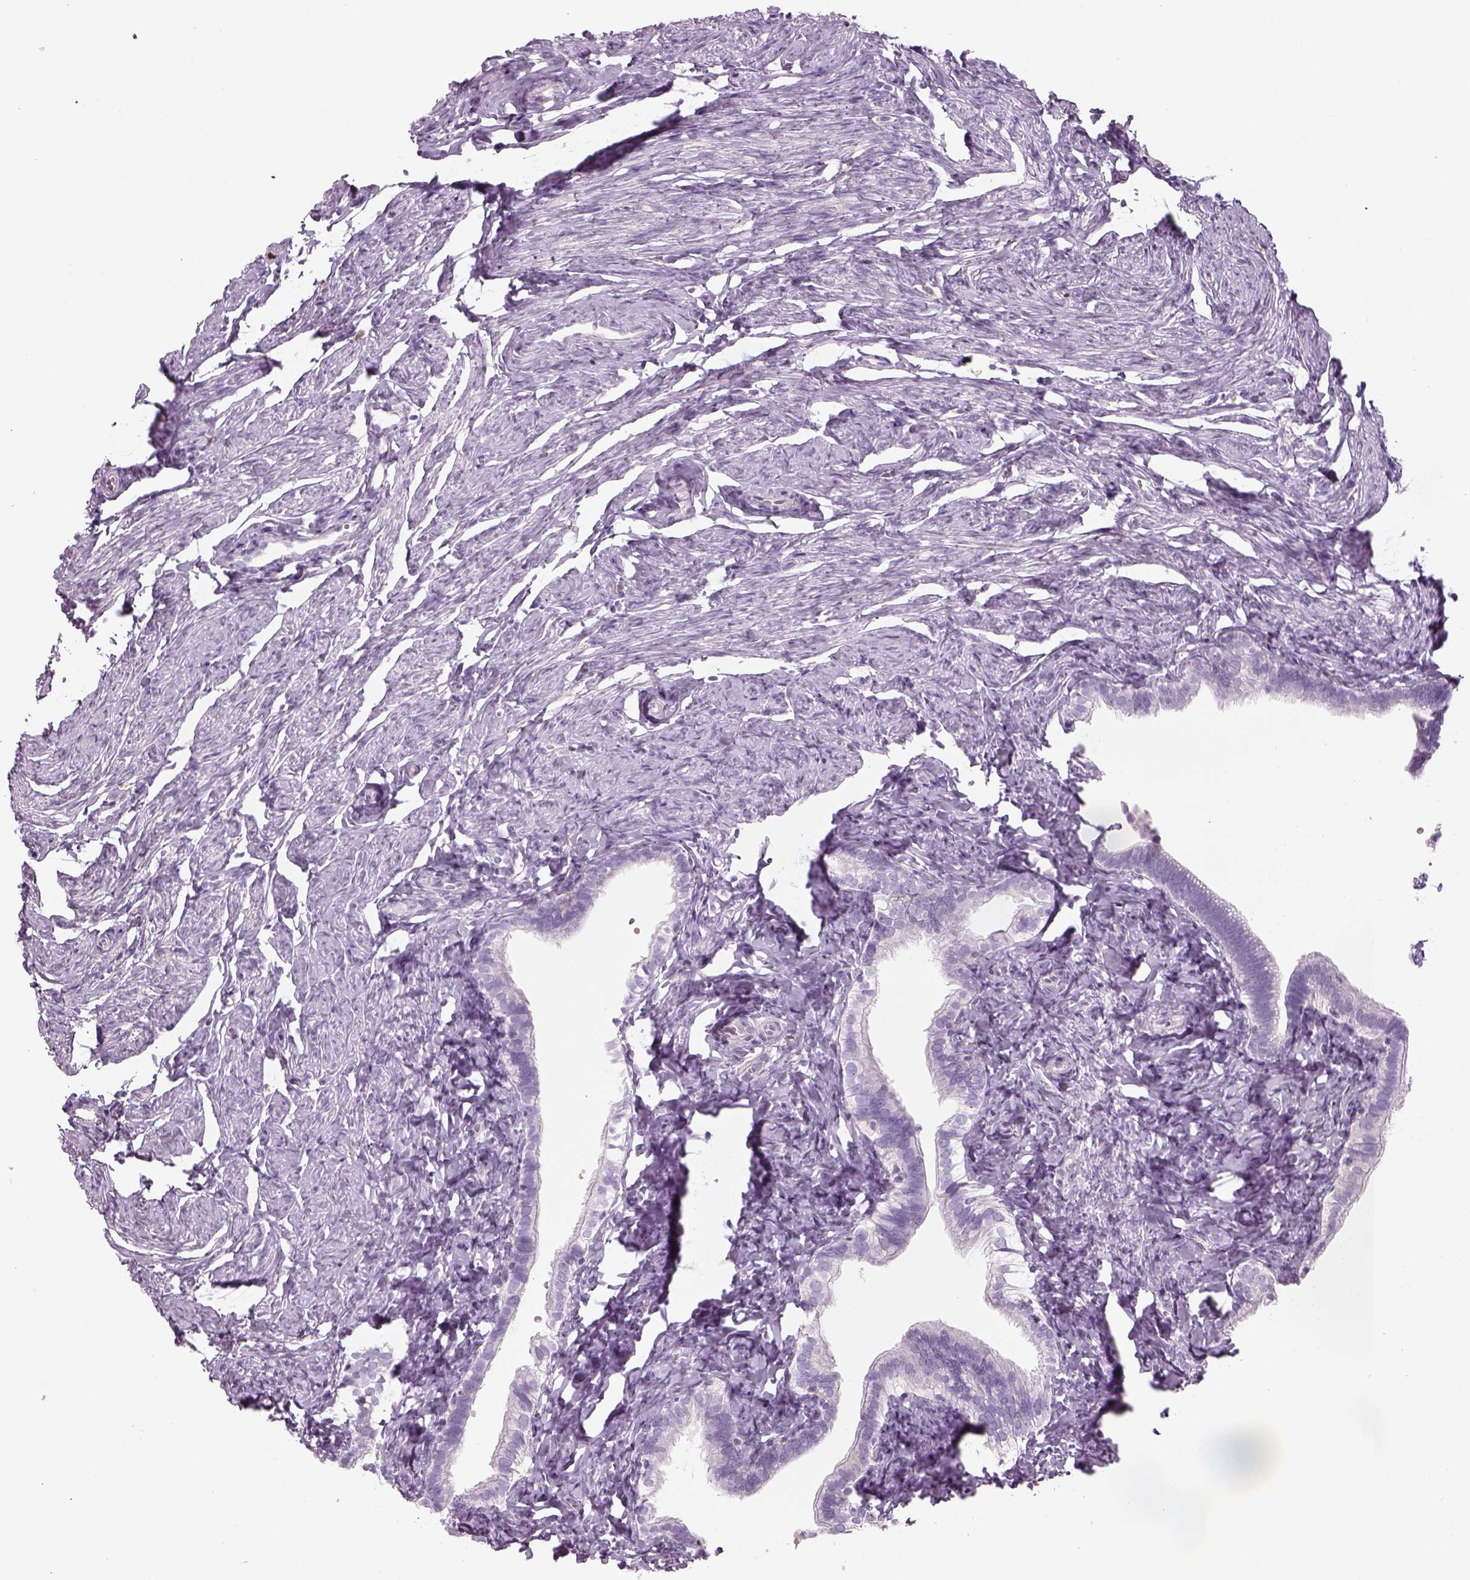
{"staining": {"intensity": "negative", "quantity": "none", "location": "none"}, "tissue": "fallopian tube", "cell_type": "Glandular cells", "image_type": "normal", "snomed": [{"axis": "morphology", "description": "Normal tissue, NOS"}, {"axis": "topography", "description": "Fallopian tube"}], "caption": "This photomicrograph is of normal fallopian tube stained with IHC to label a protein in brown with the nuclei are counter-stained blue. There is no positivity in glandular cells. The staining was performed using DAB (3,3'-diaminobenzidine) to visualize the protein expression in brown, while the nuclei were stained in blue with hematoxylin (Magnification: 20x).", "gene": "SLC1A7", "patient": {"sex": "female", "age": 41}}